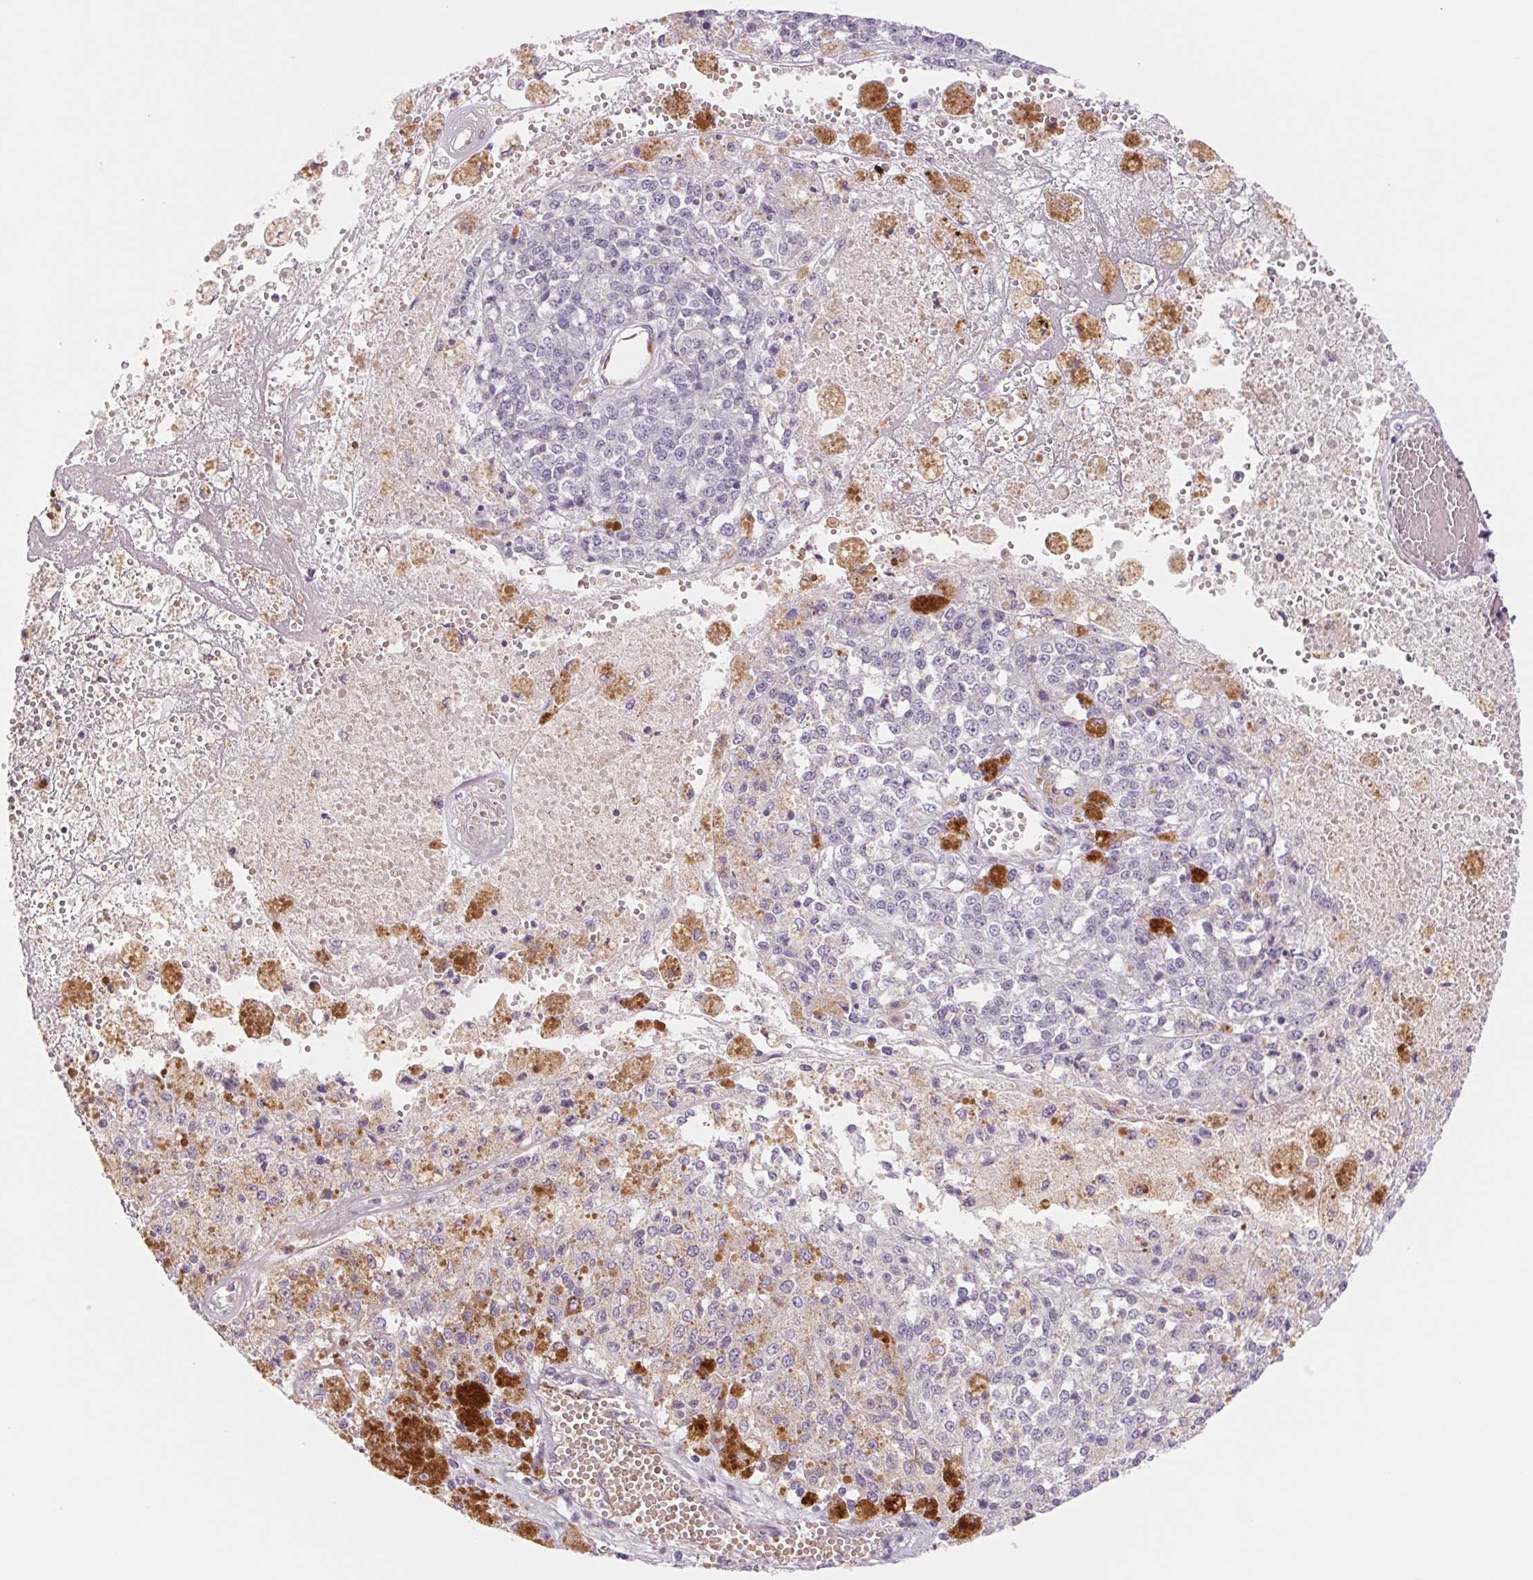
{"staining": {"intensity": "negative", "quantity": "none", "location": "none"}, "tissue": "melanoma", "cell_type": "Tumor cells", "image_type": "cancer", "snomed": [{"axis": "morphology", "description": "Malignant melanoma, Metastatic site"}, {"axis": "topography", "description": "Lymph node"}], "caption": "This is an immunohistochemistry (IHC) histopathology image of melanoma. There is no expression in tumor cells.", "gene": "IGFL3", "patient": {"sex": "female", "age": 64}}